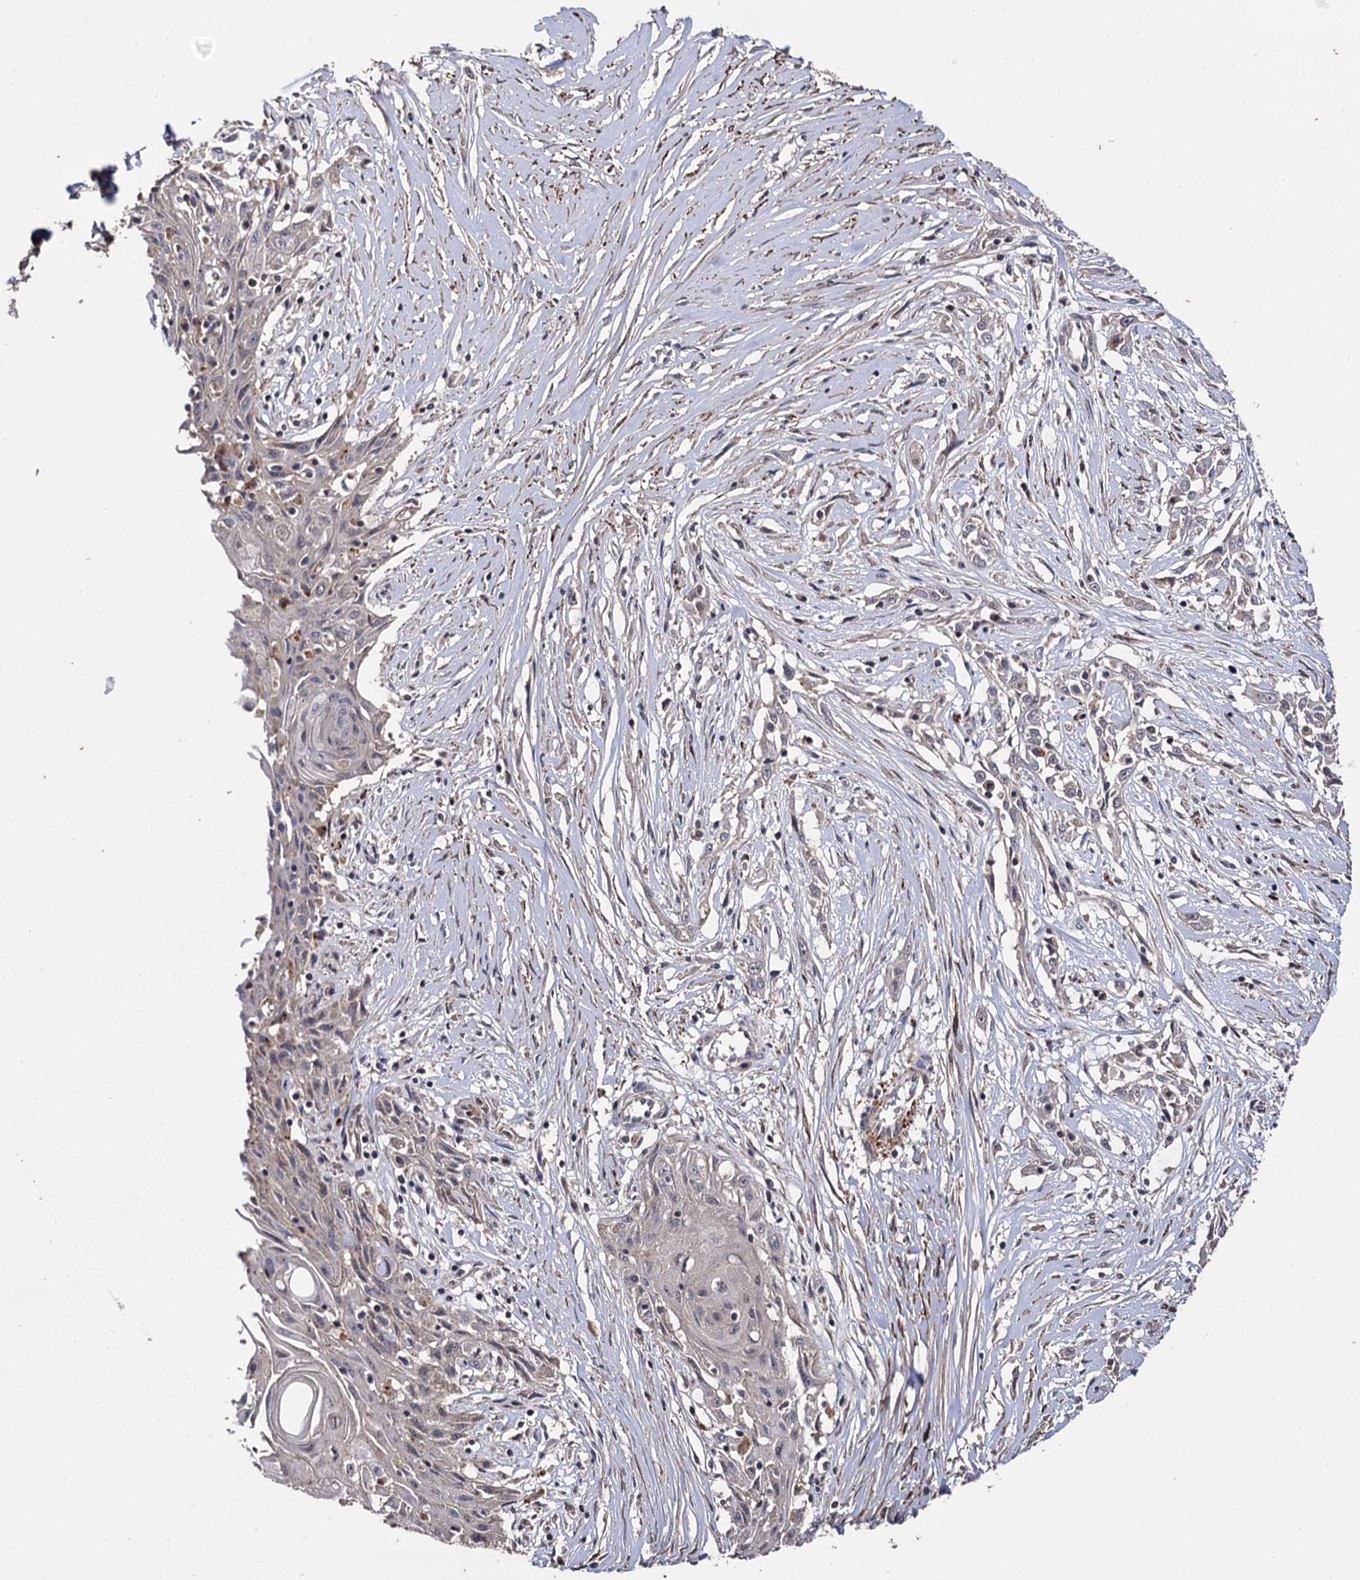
{"staining": {"intensity": "negative", "quantity": "none", "location": "none"}, "tissue": "skin cancer", "cell_type": "Tumor cells", "image_type": "cancer", "snomed": [{"axis": "morphology", "description": "Squamous cell carcinoma, NOS"}, {"axis": "morphology", "description": "Squamous cell carcinoma, metastatic, NOS"}, {"axis": "topography", "description": "Skin"}, {"axis": "topography", "description": "Lymph node"}], "caption": "A micrograph of skin cancer stained for a protein shows no brown staining in tumor cells.", "gene": "MICAL2", "patient": {"sex": "male", "age": 75}}